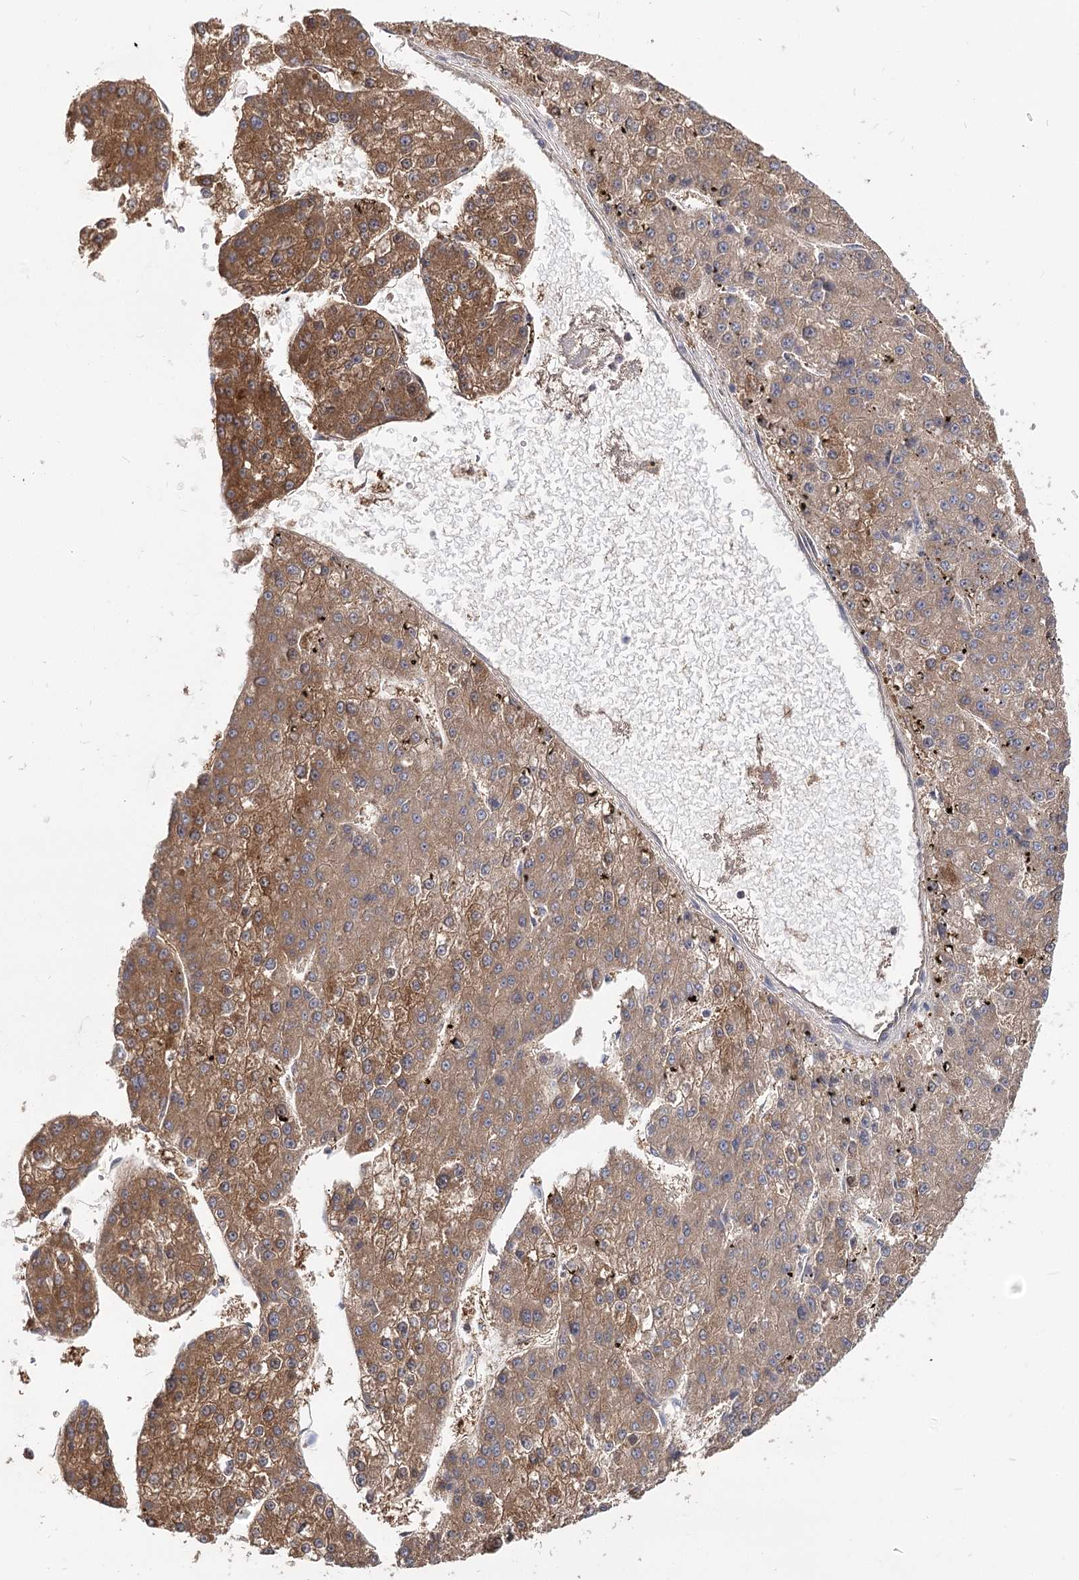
{"staining": {"intensity": "moderate", "quantity": ">75%", "location": "cytoplasmic/membranous"}, "tissue": "liver cancer", "cell_type": "Tumor cells", "image_type": "cancer", "snomed": [{"axis": "morphology", "description": "Carcinoma, Hepatocellular, NOS"}, {"axis": "topography", "description": "Liver"}], "caption": "Brown immunohistochemical staining in liver cancer (hepatocellular carcinoma) demonstrates moderate cytoplasmic/membranous staining in approximately >75% of tumor cells.", "gene": "UGP2", "patient": {"sex": "female", "age": 73}}